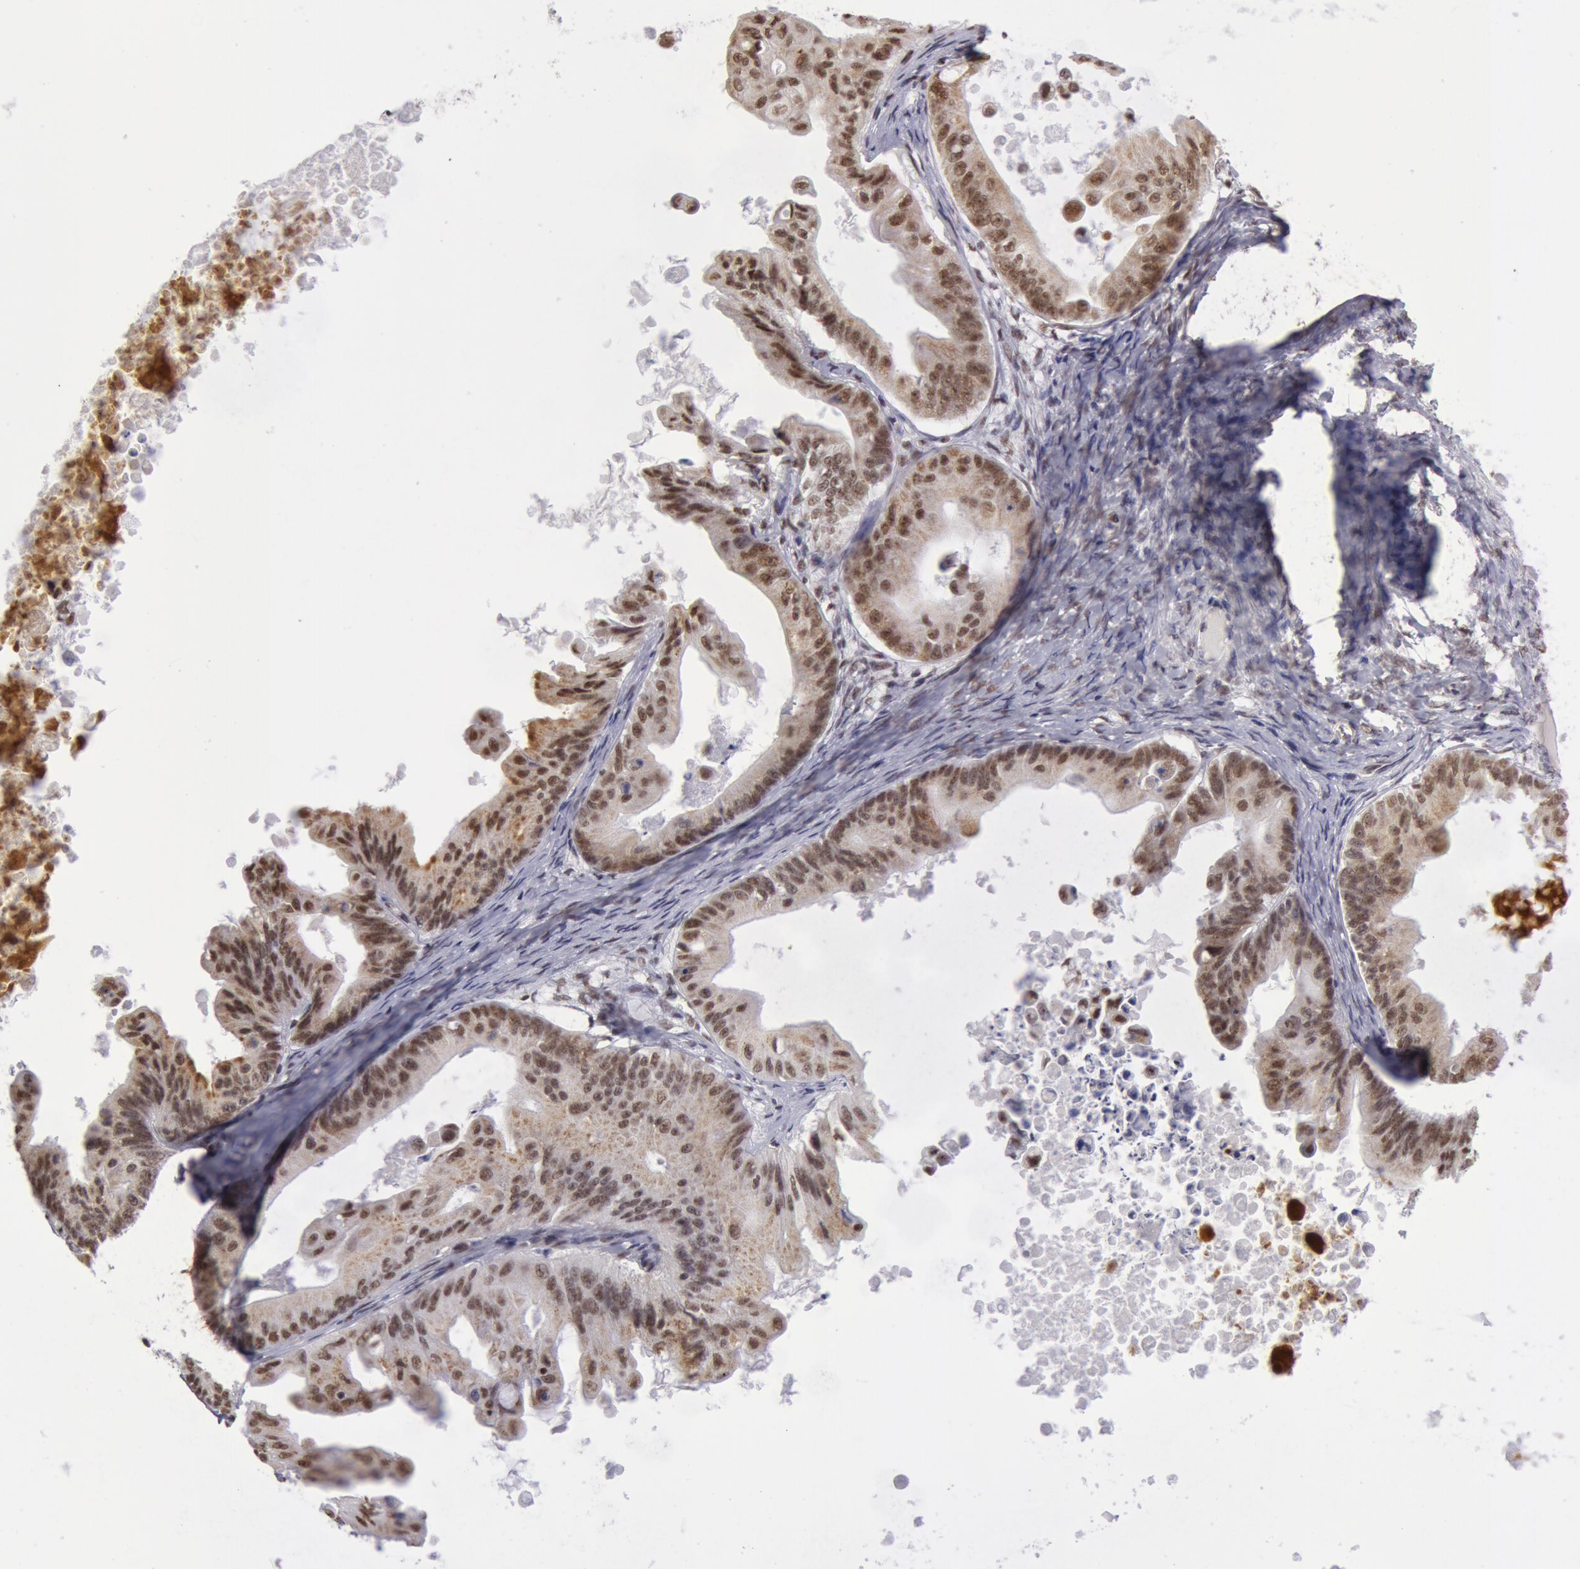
{"staining": {"intensity": "moderate", "quantity": ">75%", "location": "cytoplasmic/membranous,nuclear"}, "tissue": "ovarian cancer", "cell_type": "Tumor cells", "image_type": "cancer", "snomed": [{"axis": "morphology", "description": "Cystadenocarcinoma, mucinous, NOS"}, {"axis": "topography", "description": "Ovary"}], "caption": "Ovarian cancer (mucinous cystadenocarcinoma) stained for a protein demonstrates moderate cytoplasmic/membranous and nuclear positivity in tumor cells.", "gene": "VRTN", "patient": {"sex": "female", "age": 37}}